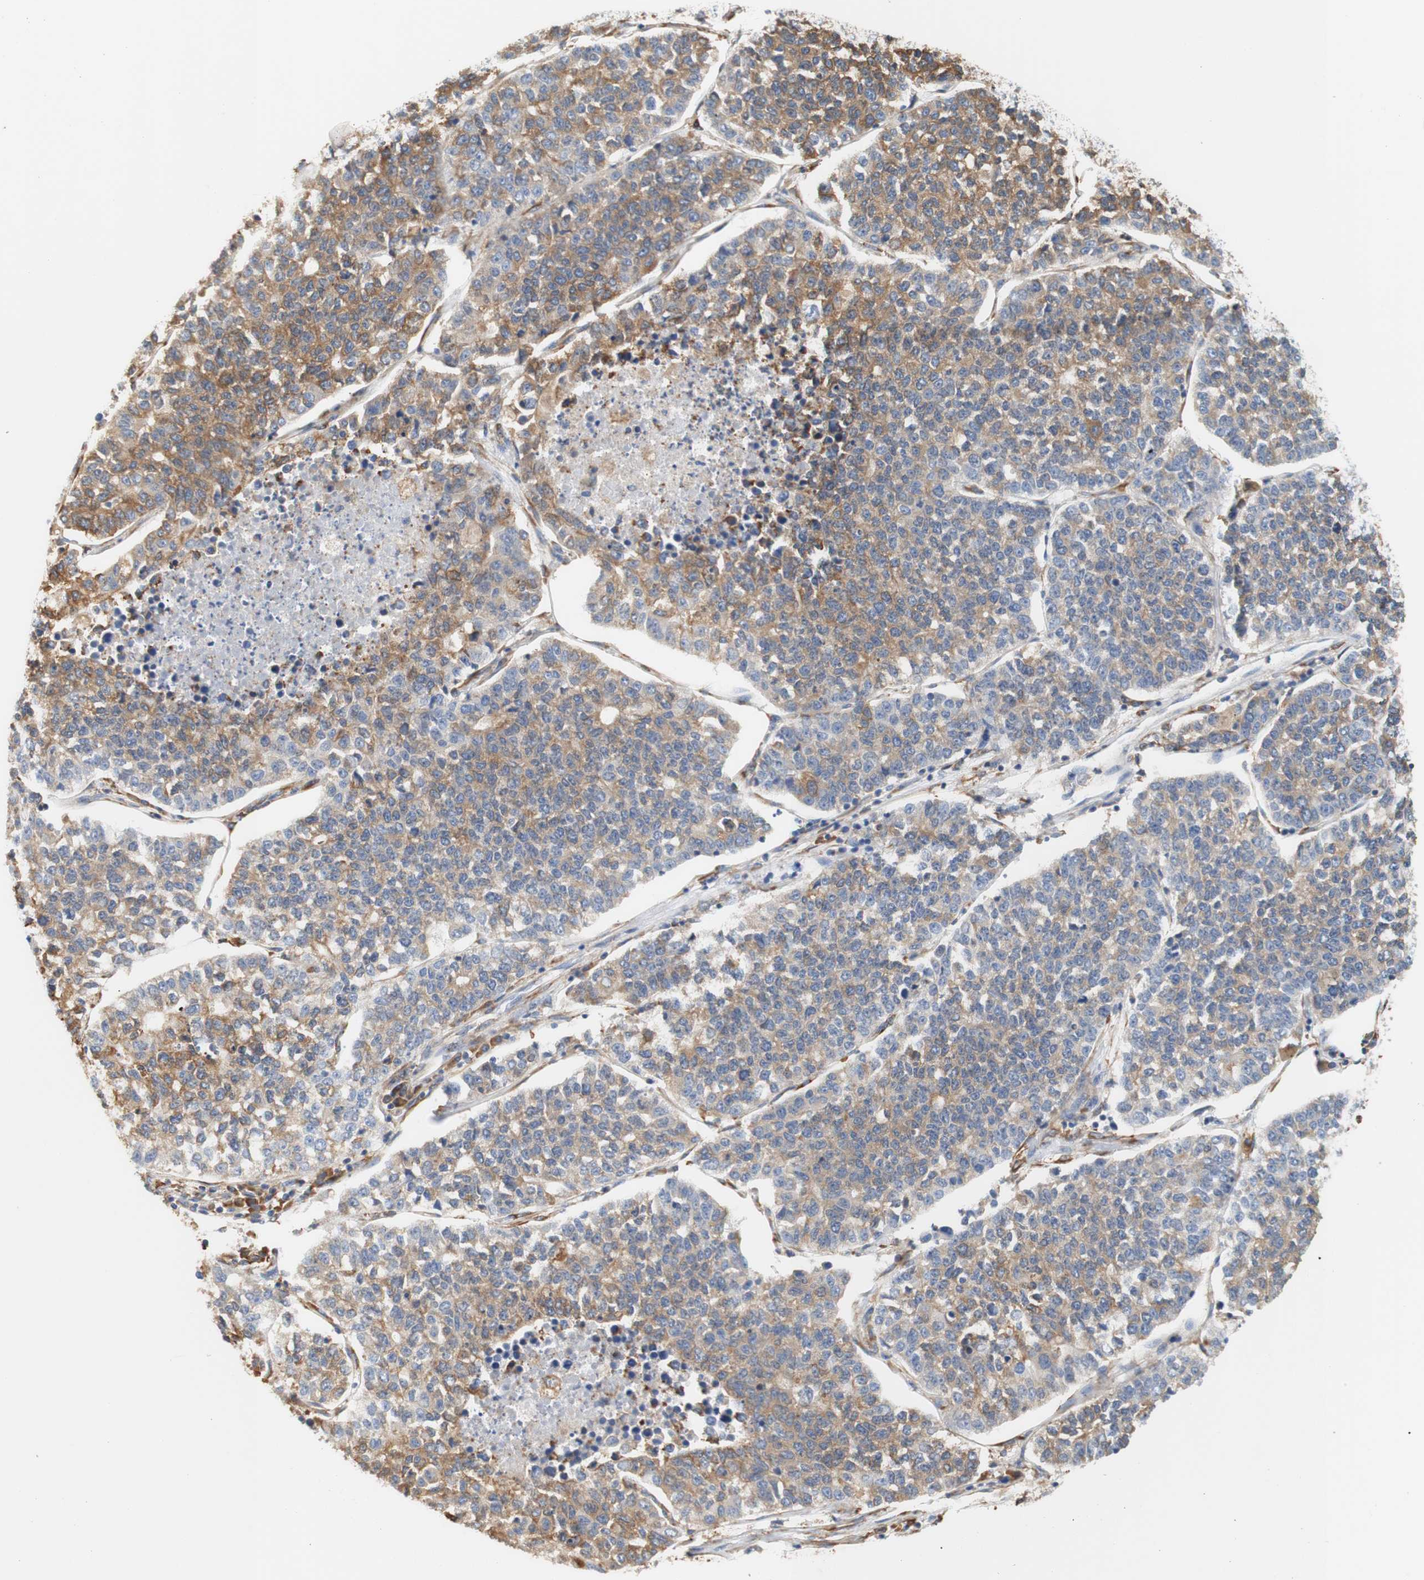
{"staining": {"intensity": "moderate", "quantity": ">75%", "location": "cytoplasmic/membranous"}, "tissue": "lung cancer", "cell_type": "Tumor cells", "image_type": "cancer", "snomed": [{"axis": "morphology", "description": "Adenocarcinoma, NOS"}, {"axis": "topography", "description": "Lung"}], "caption": "Brown immunohistochemical staining in human lung cancer (adenocarcinoma) exhibits moderate cytoplasmic/membranous positivity in approximately >75% of tumor cells. (DAB (3,3'-diaminobenzidine) = brown stain, brightfield microscopy at high magnification).", "gene": "EIF2AK4", "patient": {"sex": "male", "age": 49}}